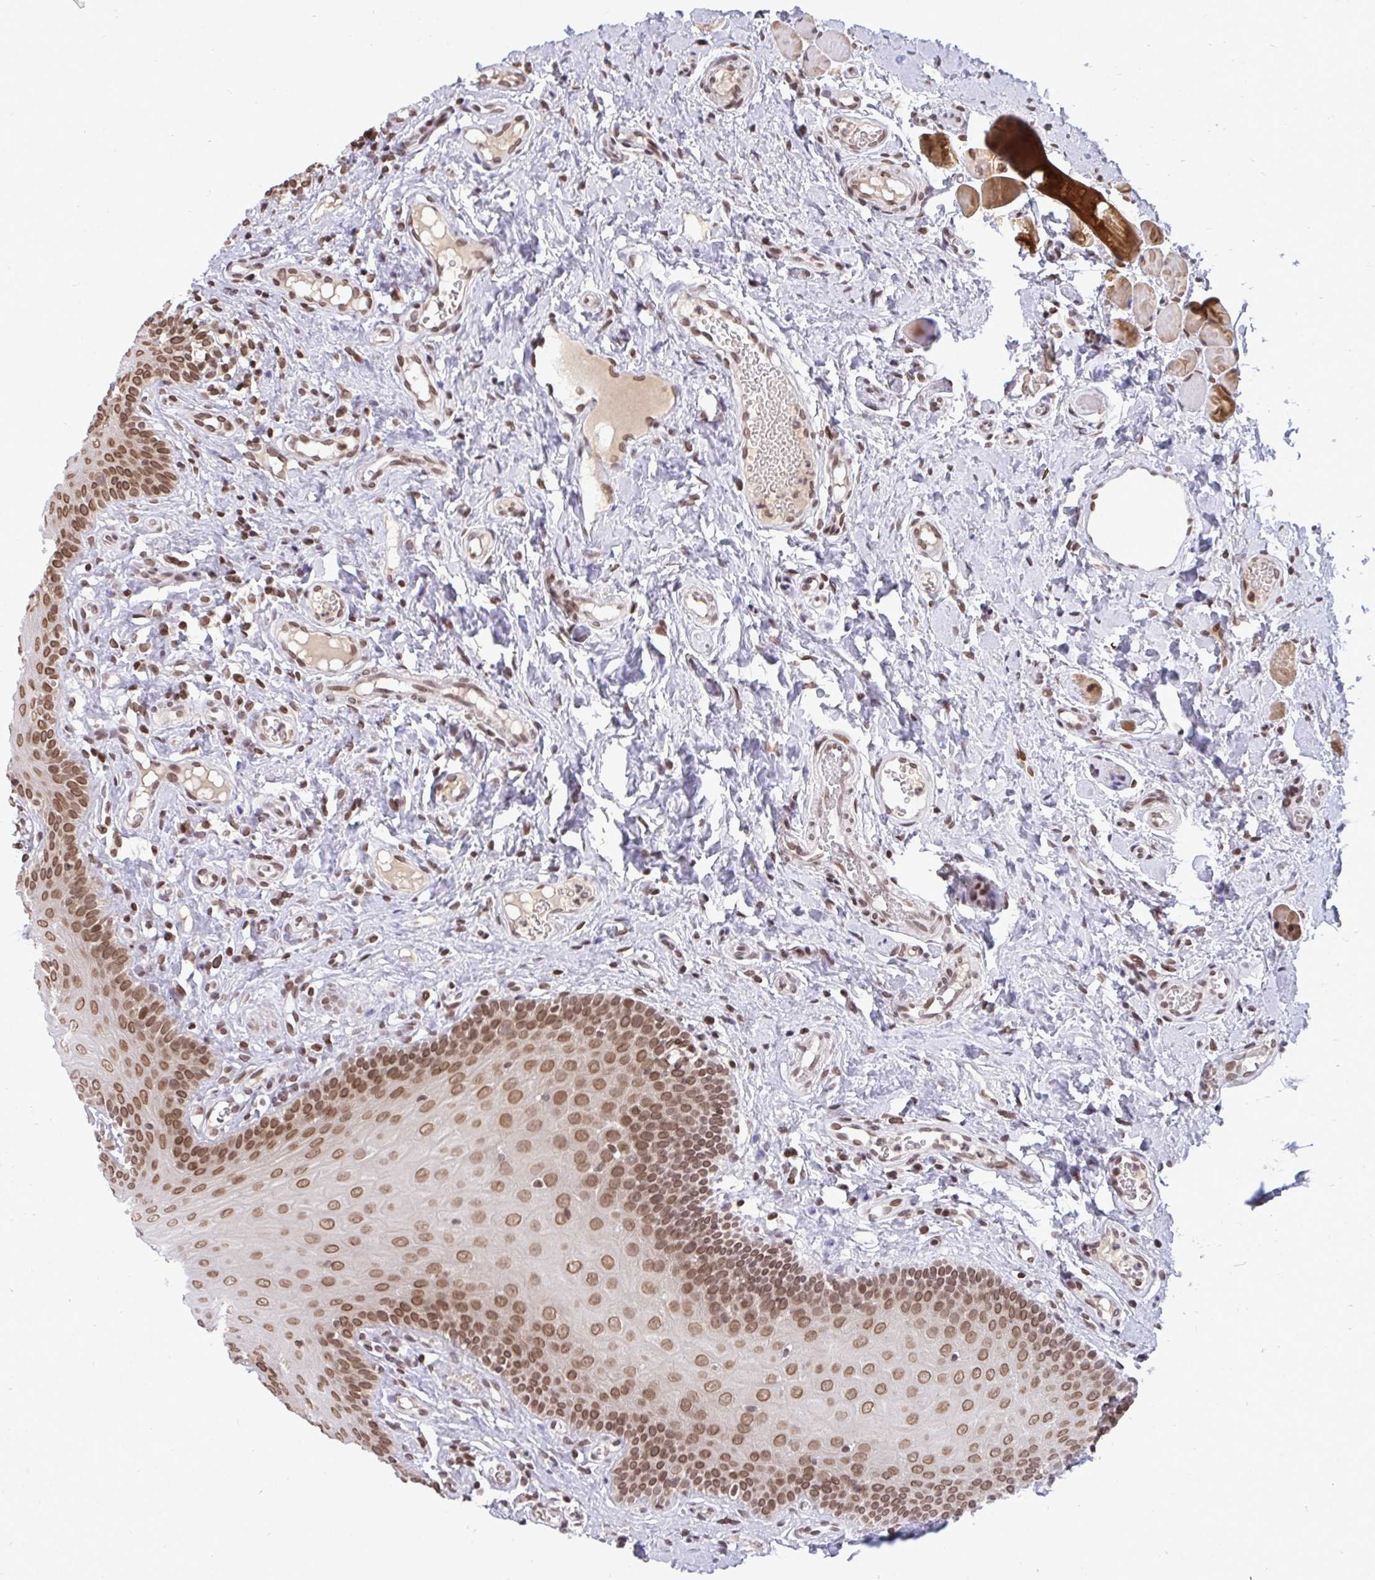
{"staining": {"intensity": "moderate", "quantity": ">75%", "location": "nuclear"}, "tissue": "oral mucosa", "cell_type": "Squamous epithelial cells", "image_type": "normal", "snomed": [{"axis": "morphology", "description": "Normal tissue, NOS"}, {"axis": "topography", "description": "Oral tissue"}, {"axis": "topography", "description": "Tounge, NOS"}], "caption": "This histopathology image exhibits immunohistochemistry staining of normal human oral mucosa, with medium moderate nuclear expression in approximately >75% of squamous epithelial cells.", "gene": "JPT1", "patient": {"sex": "female", "age": 58}}